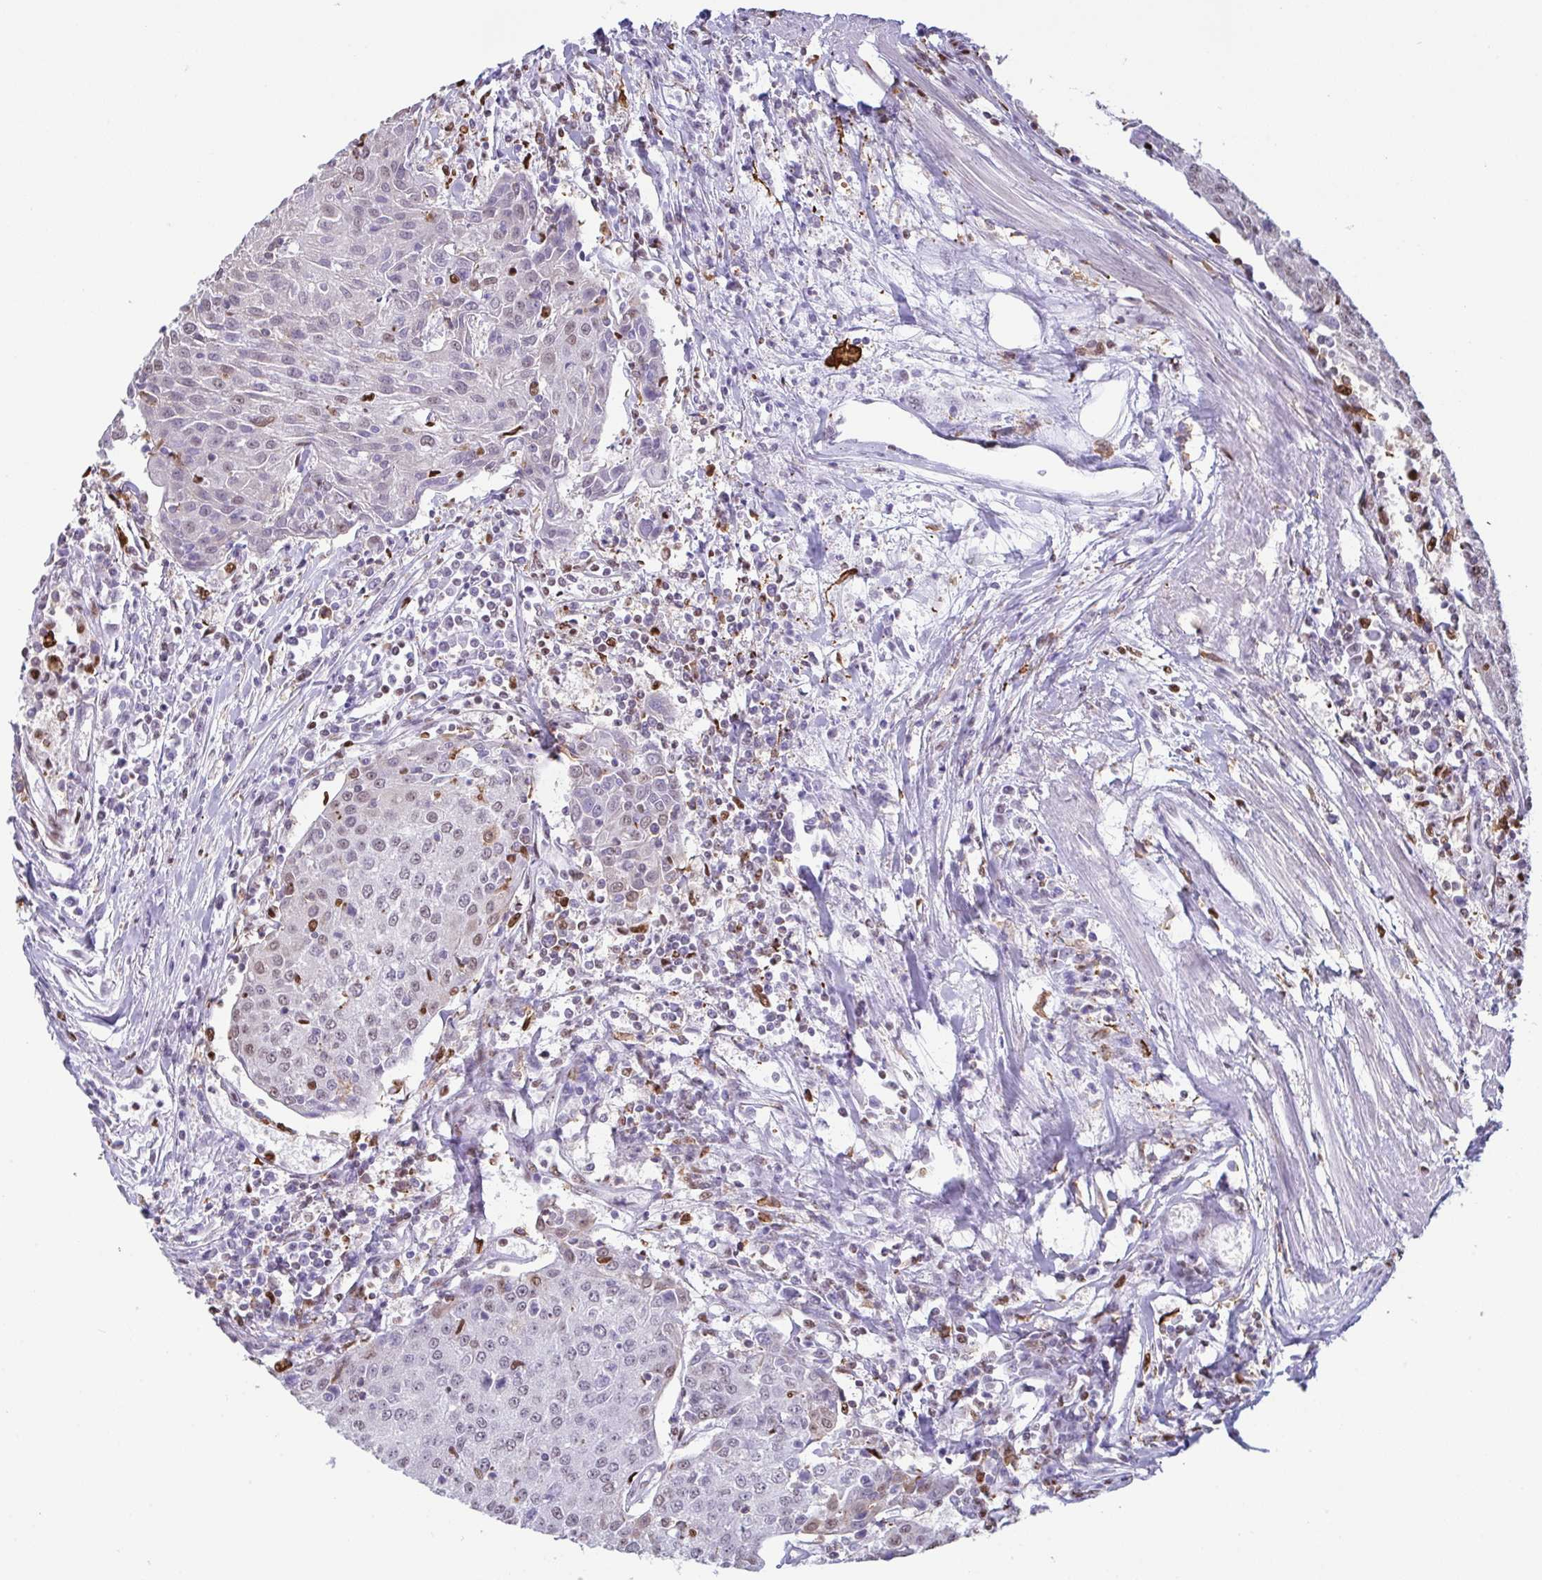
{"staining": {"intensity": "weak", "quantity": "25%-75%", "location": "nuclear"}, "tissue": "urothelial cancer", "cell_type": "Tumor cells", "image_type": "cancer", "snomed": [{"axis": "morphology", "description": "Urothelial carcinoma, High grade"}, {"axis": "topography", "description": "Urinary bladder"}], "caption": "Urothelial cancer was stained to show a protein in brown. There is low levels of weak nuclear expression in about 25%-75% of tumor cells.", "gene": "BTBD10", "patient": {"sex": "female", "age": 85}}